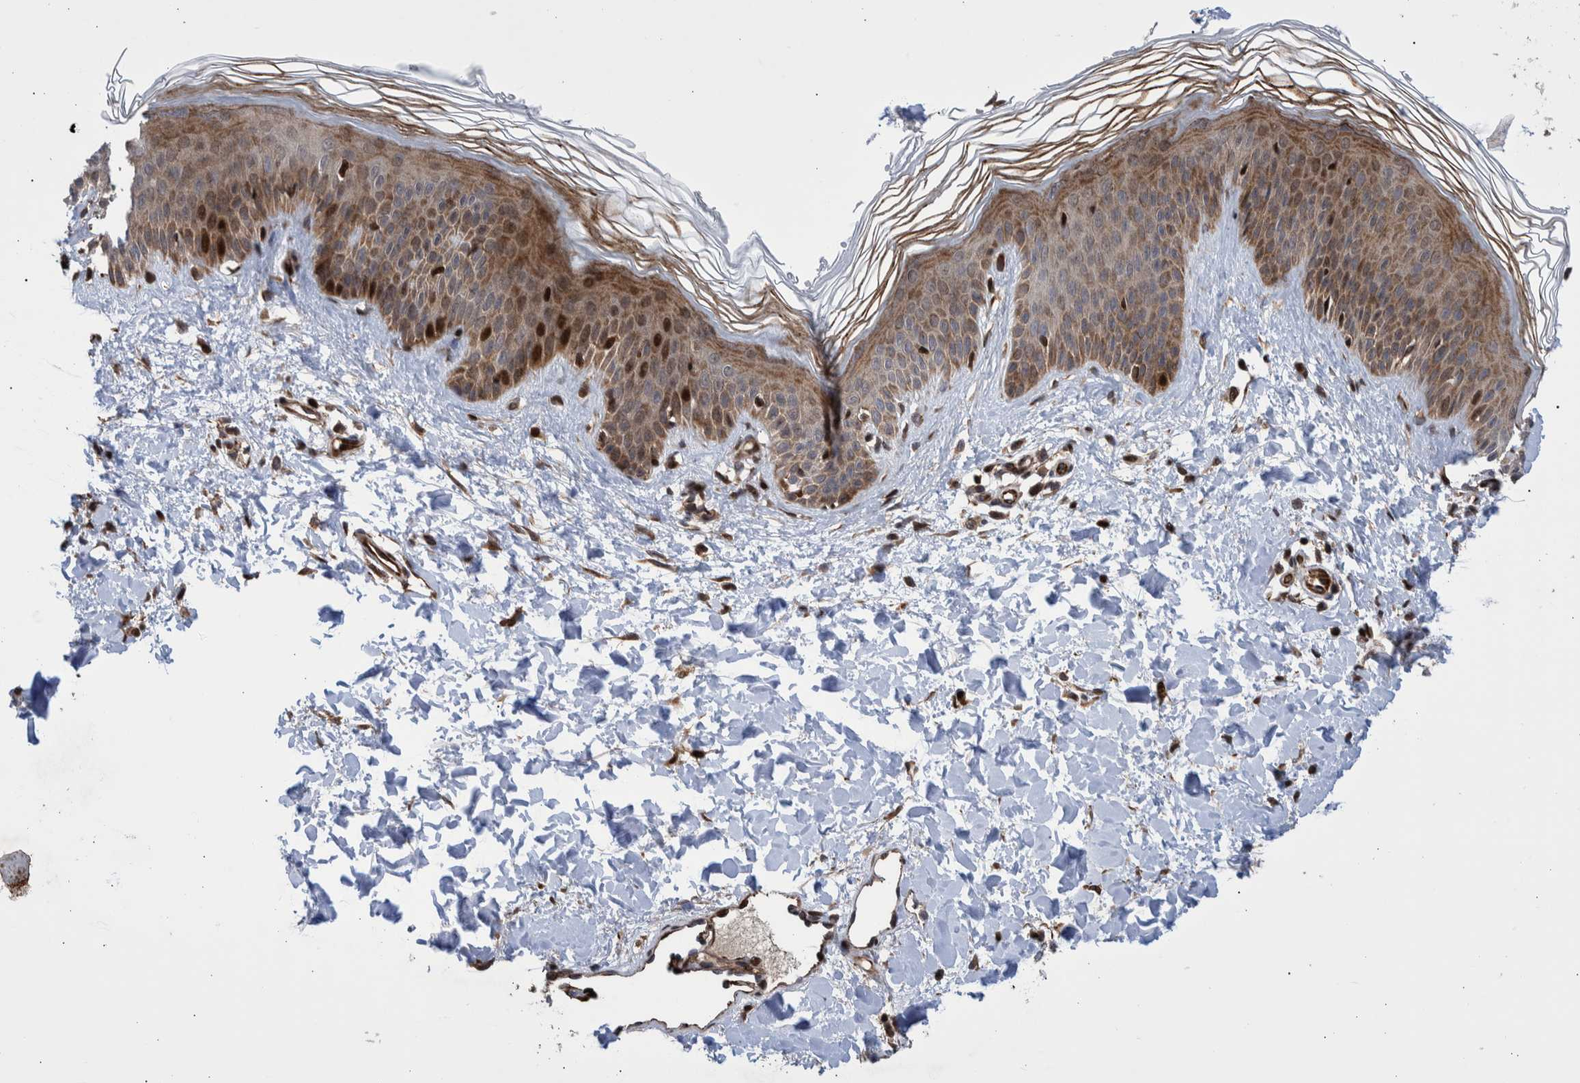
{"staining": {"intensity": "strong", "quantity": ">75%", "location": "cytoplasmic/membranous,nuclear"}, "tissue": "skin", "cell_type": "Fibroblasts", "image_type": "normal", "snomed": [{"axis": "morphology", "description": "Normal tissue, NOS"}, {"axis": "morphology", "description": "Malignant melanoma, Metastatic site"}, {"axis": "topography", "description": "Skin"}], "caption": "Immunohistochemical staining of normal human skin shows high levels of strong cytoplasmic/membranous,nuclear positivity in about >75% of fibroblasts. (IHC, brightfield microscopy, high magnification).", "gene": "SHISA6", "patient": {"sex": "male", "age": 41}}